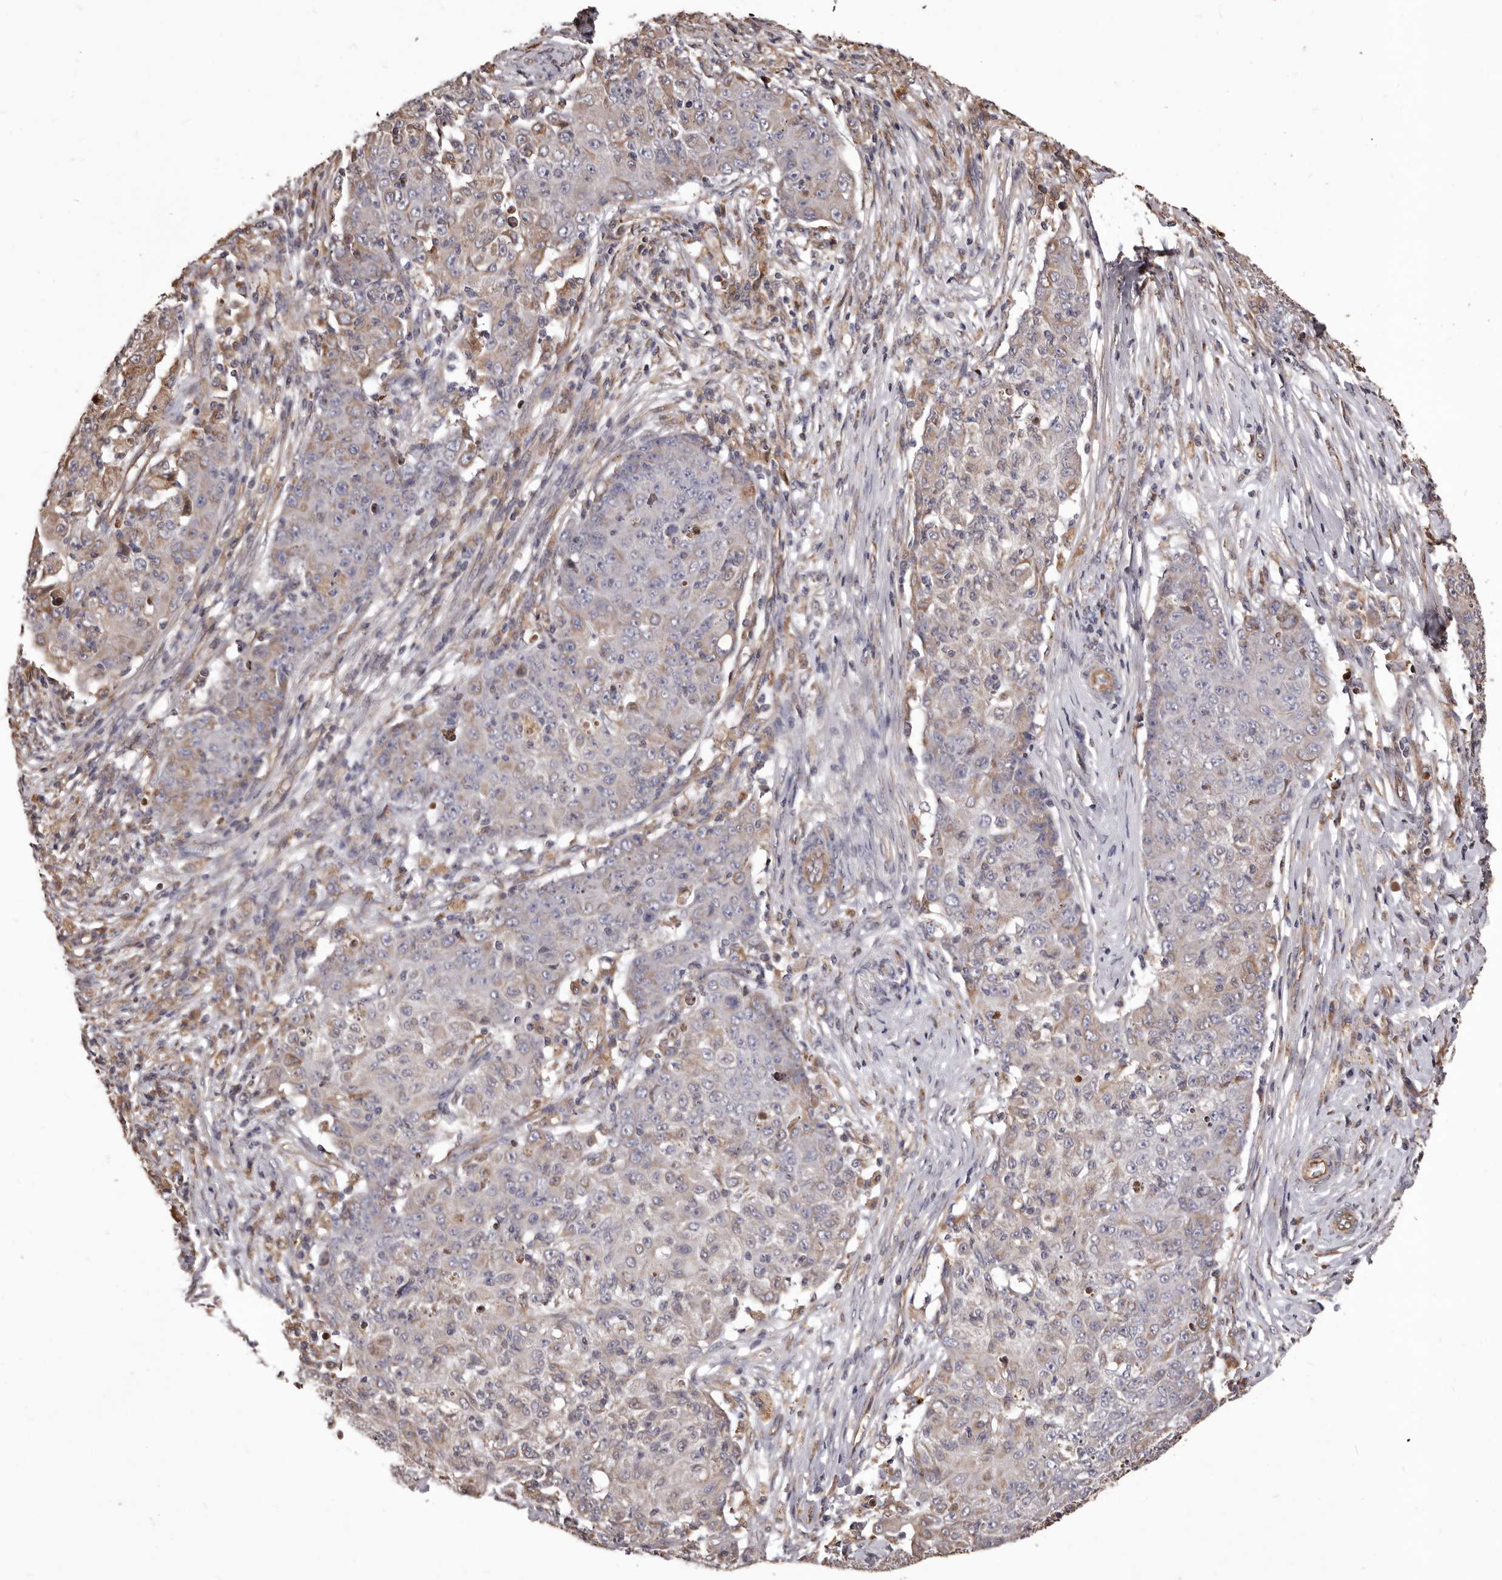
{"staining": {"intensity": "moderate", "quantity": "<25%", "location": "cytoplasmic/membranous"}, "tissue": "ovarian cancer", "cell_type": "Tumor cells", "image_type": "cancer", "snomed": [{"axis": "morphology", "description": "Carcinoma, endometroid"}, {"axis": "topography", "description": "Ovary"}], "caption": "Ovarian cancer stained for a protein shows moderate cytoplasmic/membranous positivity in tumor cells.", "gene": "CEP104", "patient": {"sex": "female", "age": 42}}